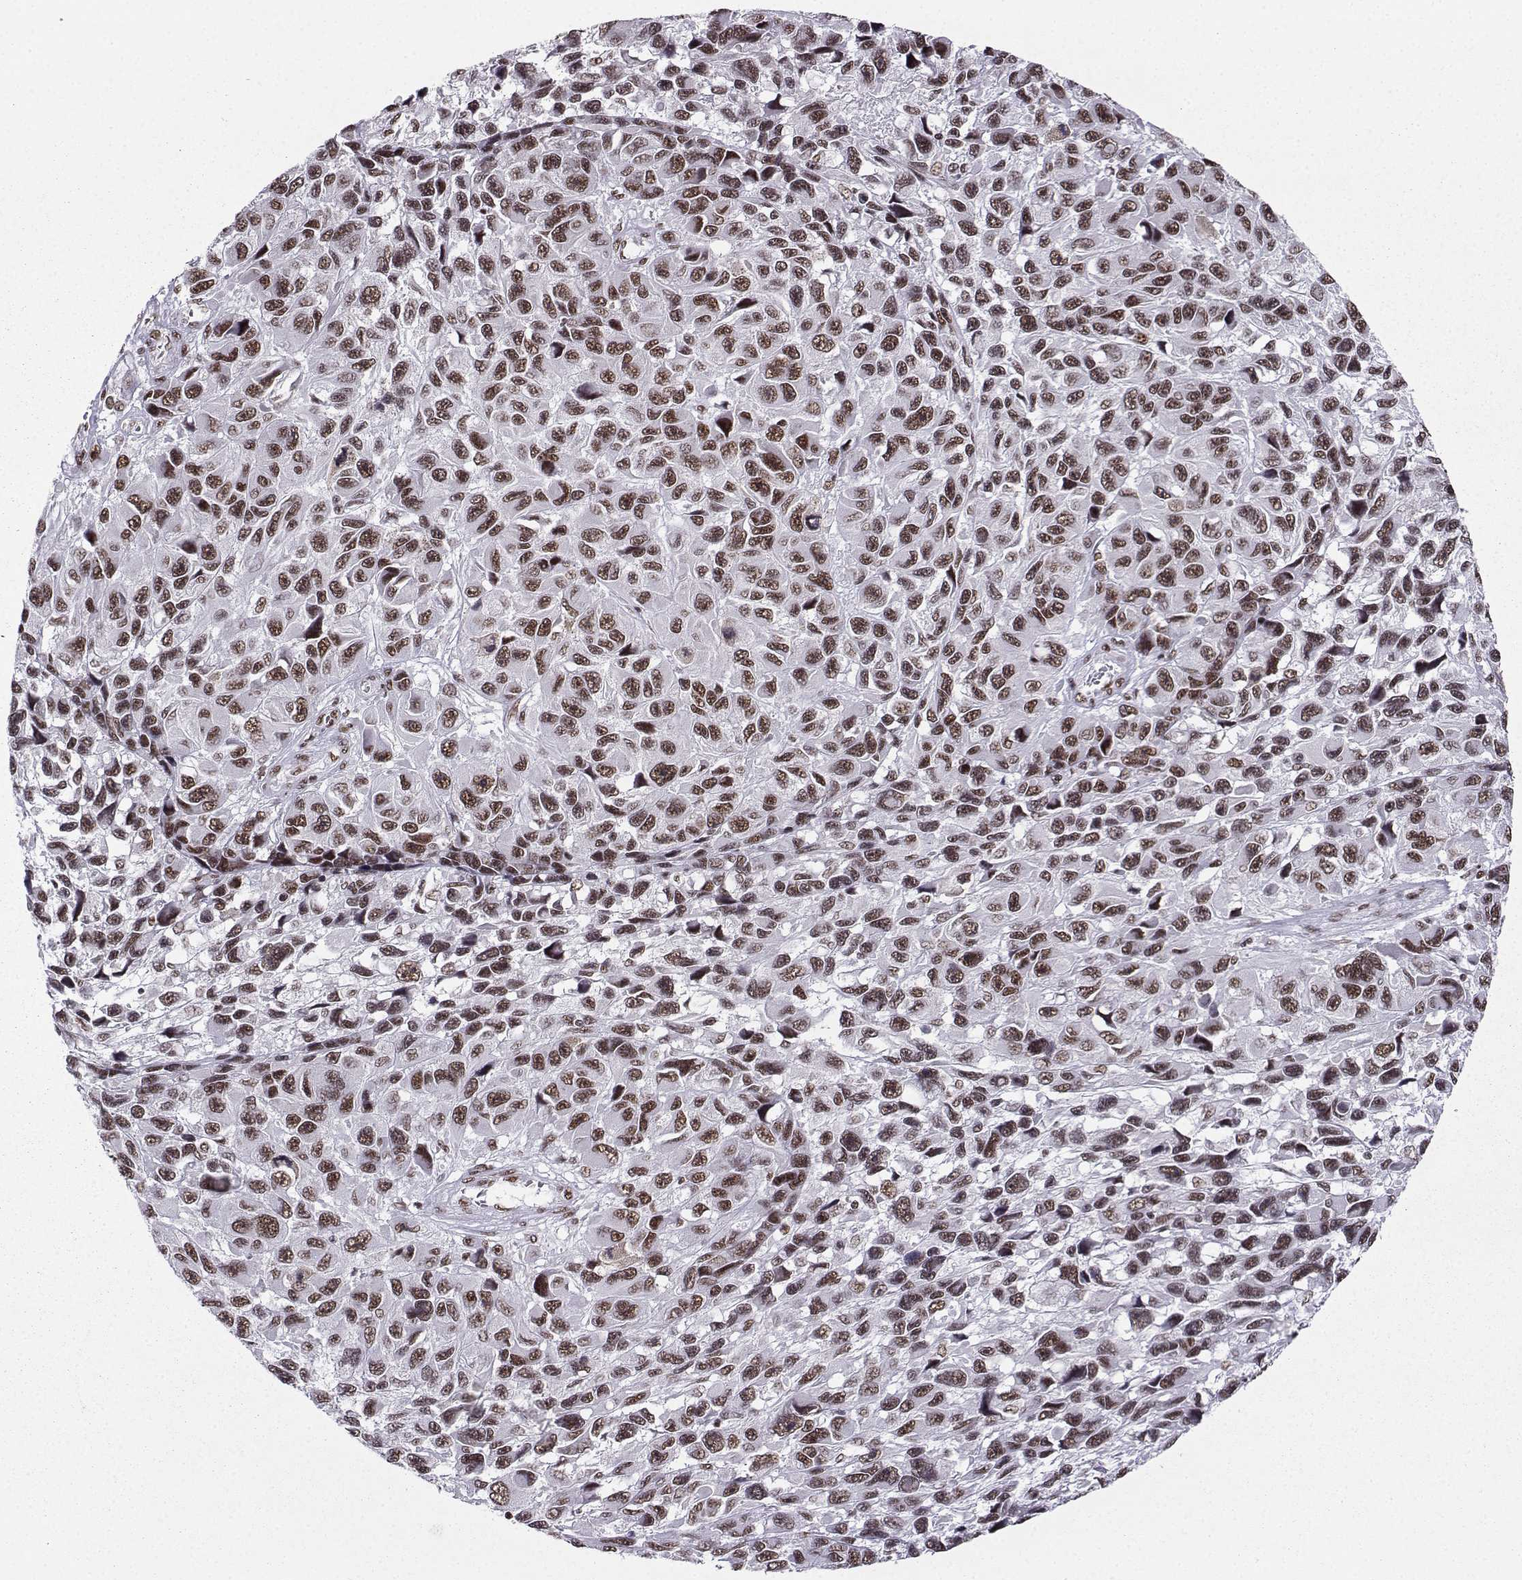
{"staining": {"intensity": "moderate", "quantity": "25%-75%", "location": "nuclear"}, "tissue": "melanoma", "cell_type": "Tumor cells", "image_type": "cancer", "snomed": [{"axis": "morphology", "description": "Malignant melanoma, NOS"}, {"axis": "topography", "description": "Skin"}], "caption": "Melanoma stained with DAB immunohistochemistry (IHC) exhibits medium levels of moderate nuclear expression in approximately 25%-75% of tumor cells.", "gene": "SNRPB2", "patient": {"sex": "male", "age": 53}}